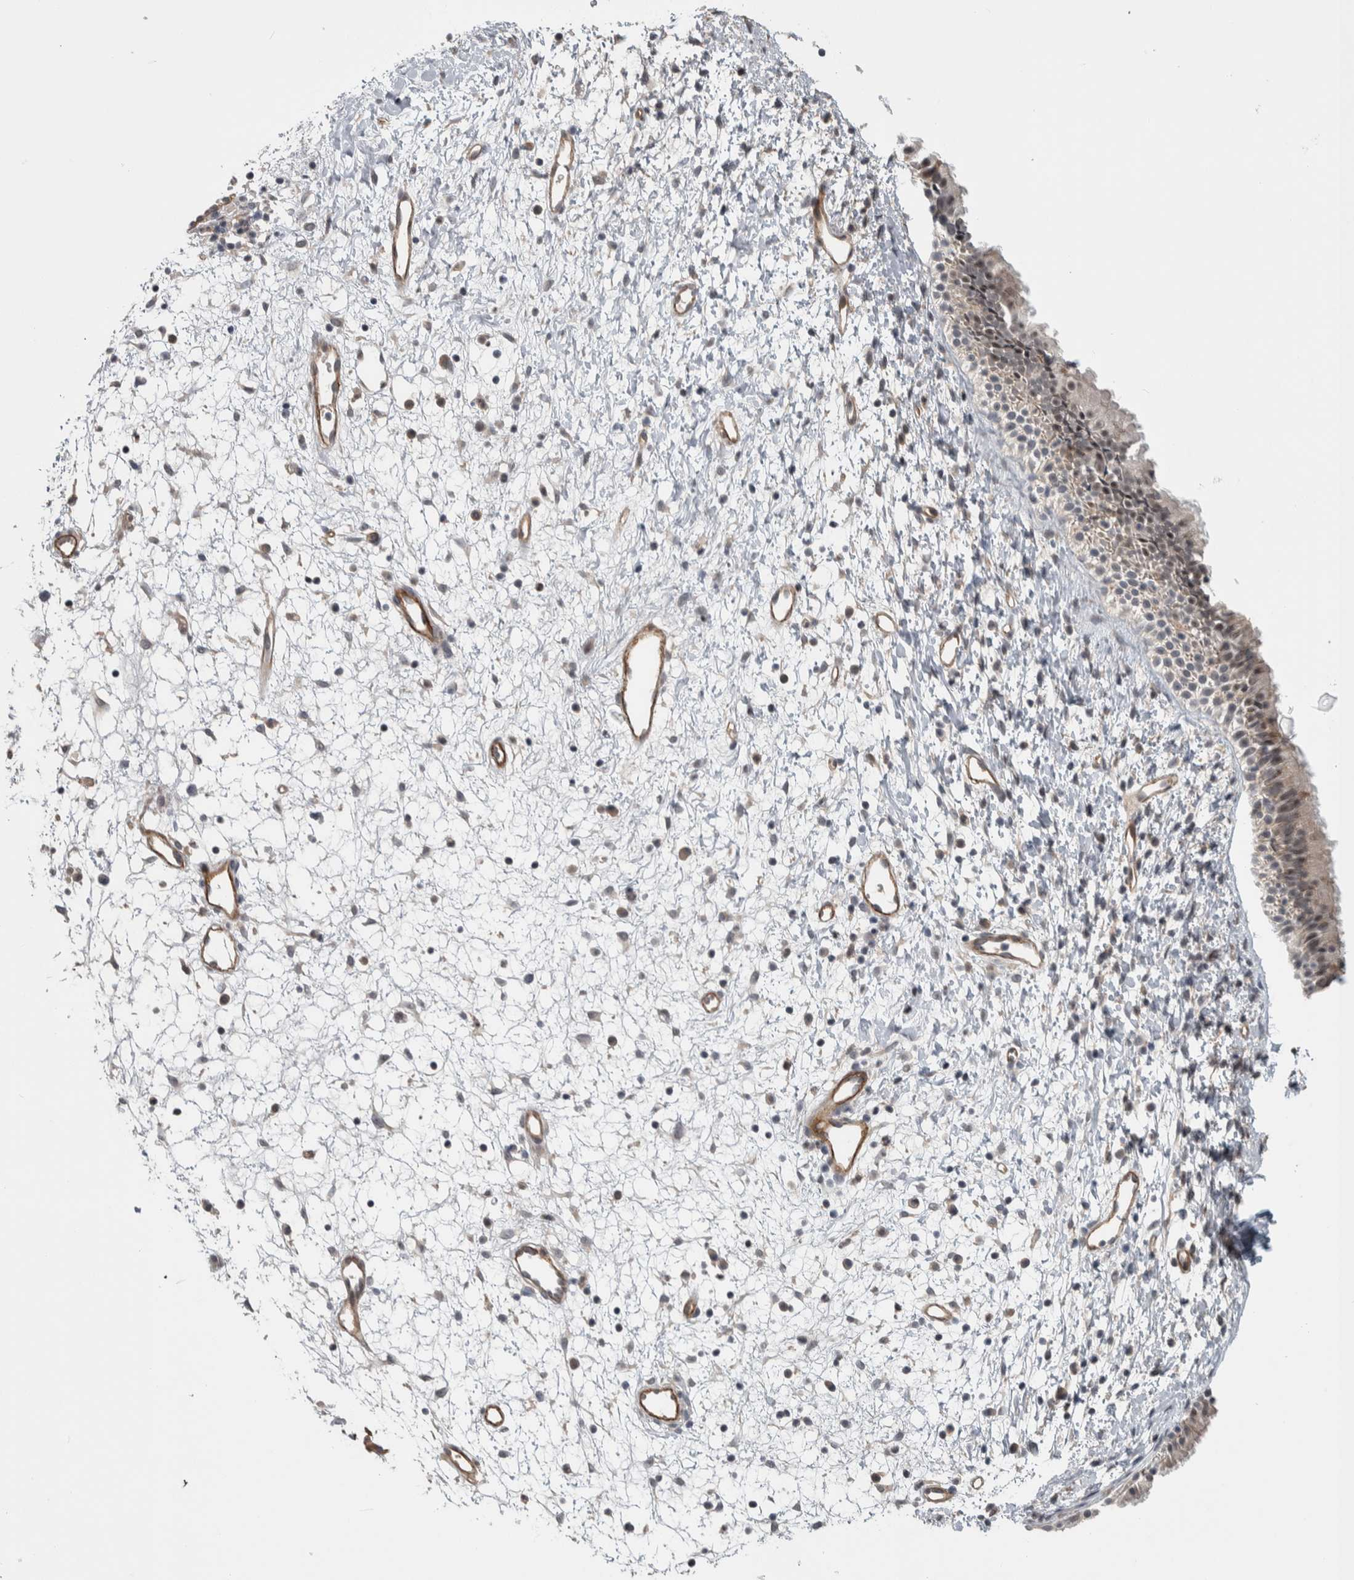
{"staining": {"intensity": "weak", "quantity": "<25%", "location": "nuclear"}, "tissue": "nasopharynx", "cell_type": "Respiratory epithelial cells", "image_type": "normal", "snomed": [{"axis": "morphology", "description": "Normal tissue, NOS"}, {"axis": "topography", "description": "Nasopharynx"}], "caption": "DAB (3,3'-diaminobenzidine) immunohistochemical staining of normal human nasopharynx shows no significant positivity in respiratory epithelial cells. Brightfield microscopy of immunohistochemistry stained with DAB (brown) and hematoxylin (blue), captured at high magnification.", "gene": "PRDM4", "patient": {"sex": "male", "age": 22}}